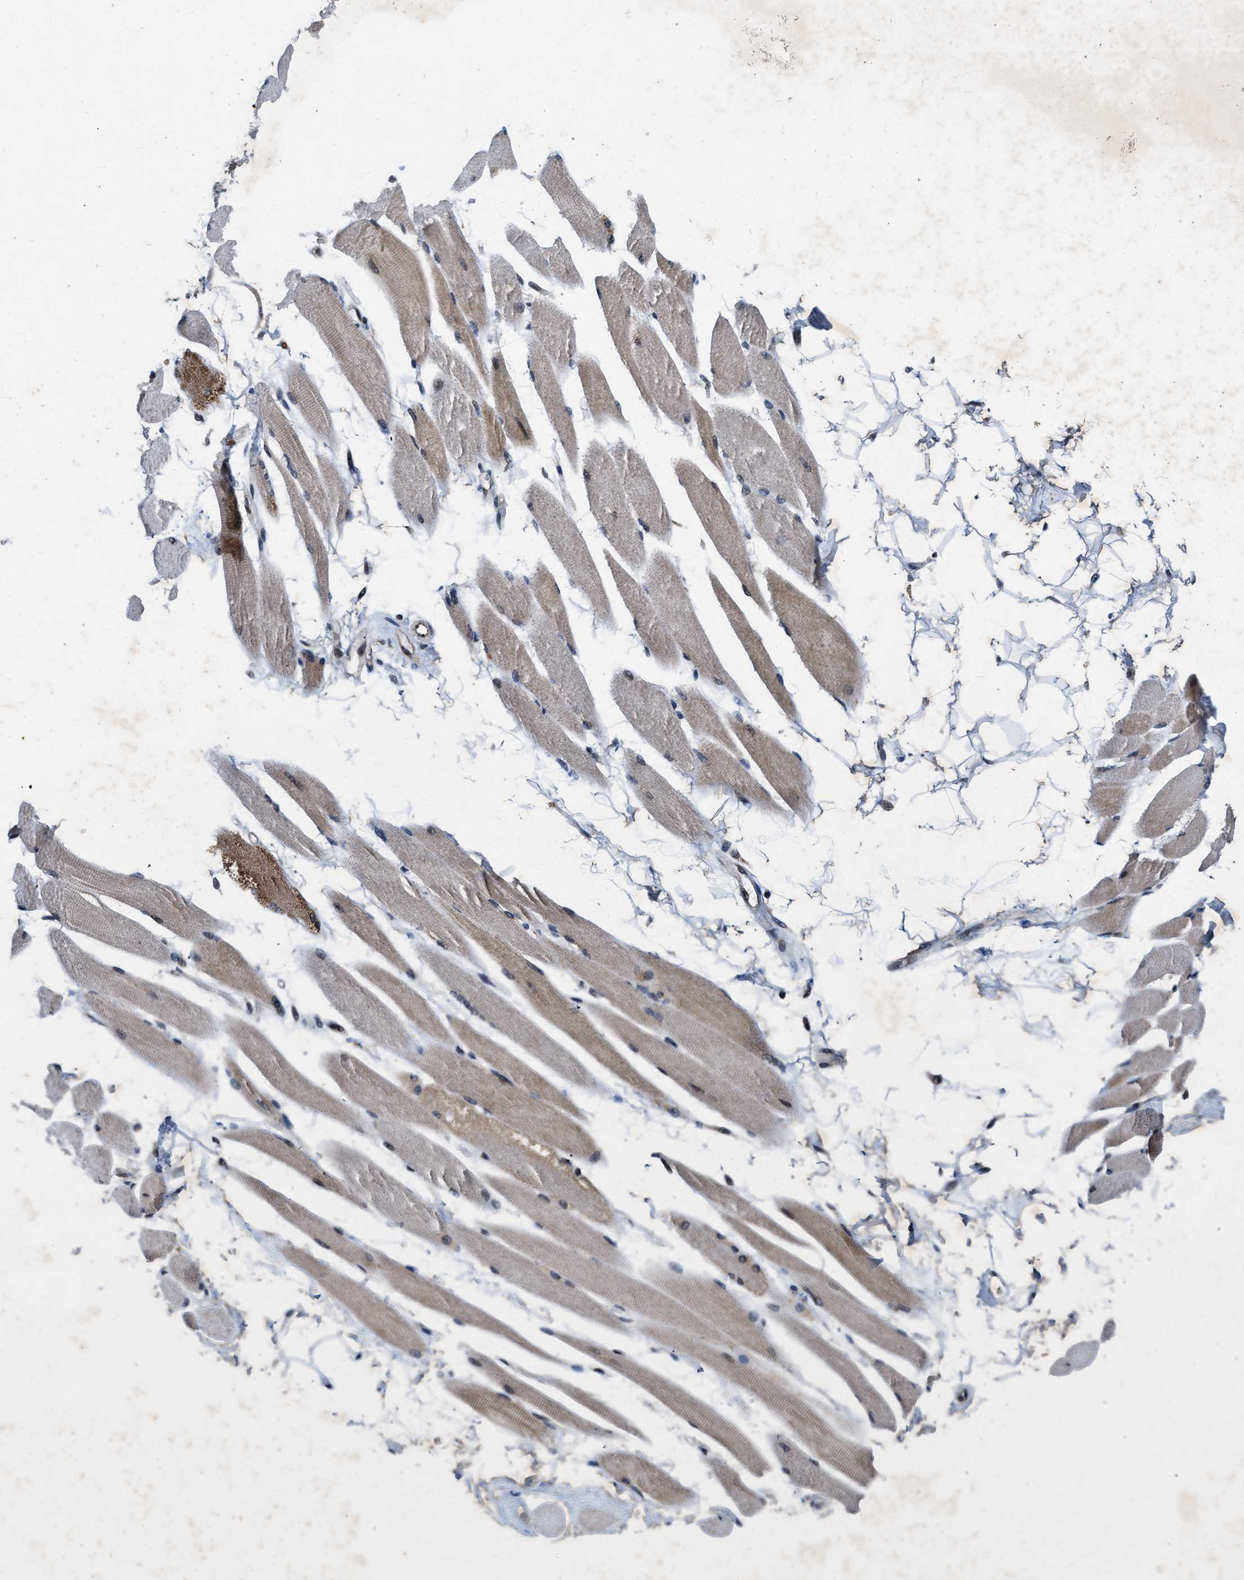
{"staining": {"intensity": "moderate", "quantity": "25%-75%", "location": "cytoplasmic/membranous"}, "tissue": "skeletal muscle", "cell_type": "Myocytes", "image_type": "normal", "snomed": [{"axis": "morphology", "description": "Normal tissue, NOS"}, {"axis": "topography", "description": "Skeletal muscle"}, {"axis": "topography", "description": "Peripheral nerve tissue"}], "caption": "Immunohistochemical staining of benign skeletal muscle demonstrates moderate cytoplasmic/membranous protein expression in approximately 25%-75% of myocytes. (DAB IHC with brightfield microscopy, high magnification).", "gene": "ZNHIT1", "patient": {"sex": "female", "age": 84}}